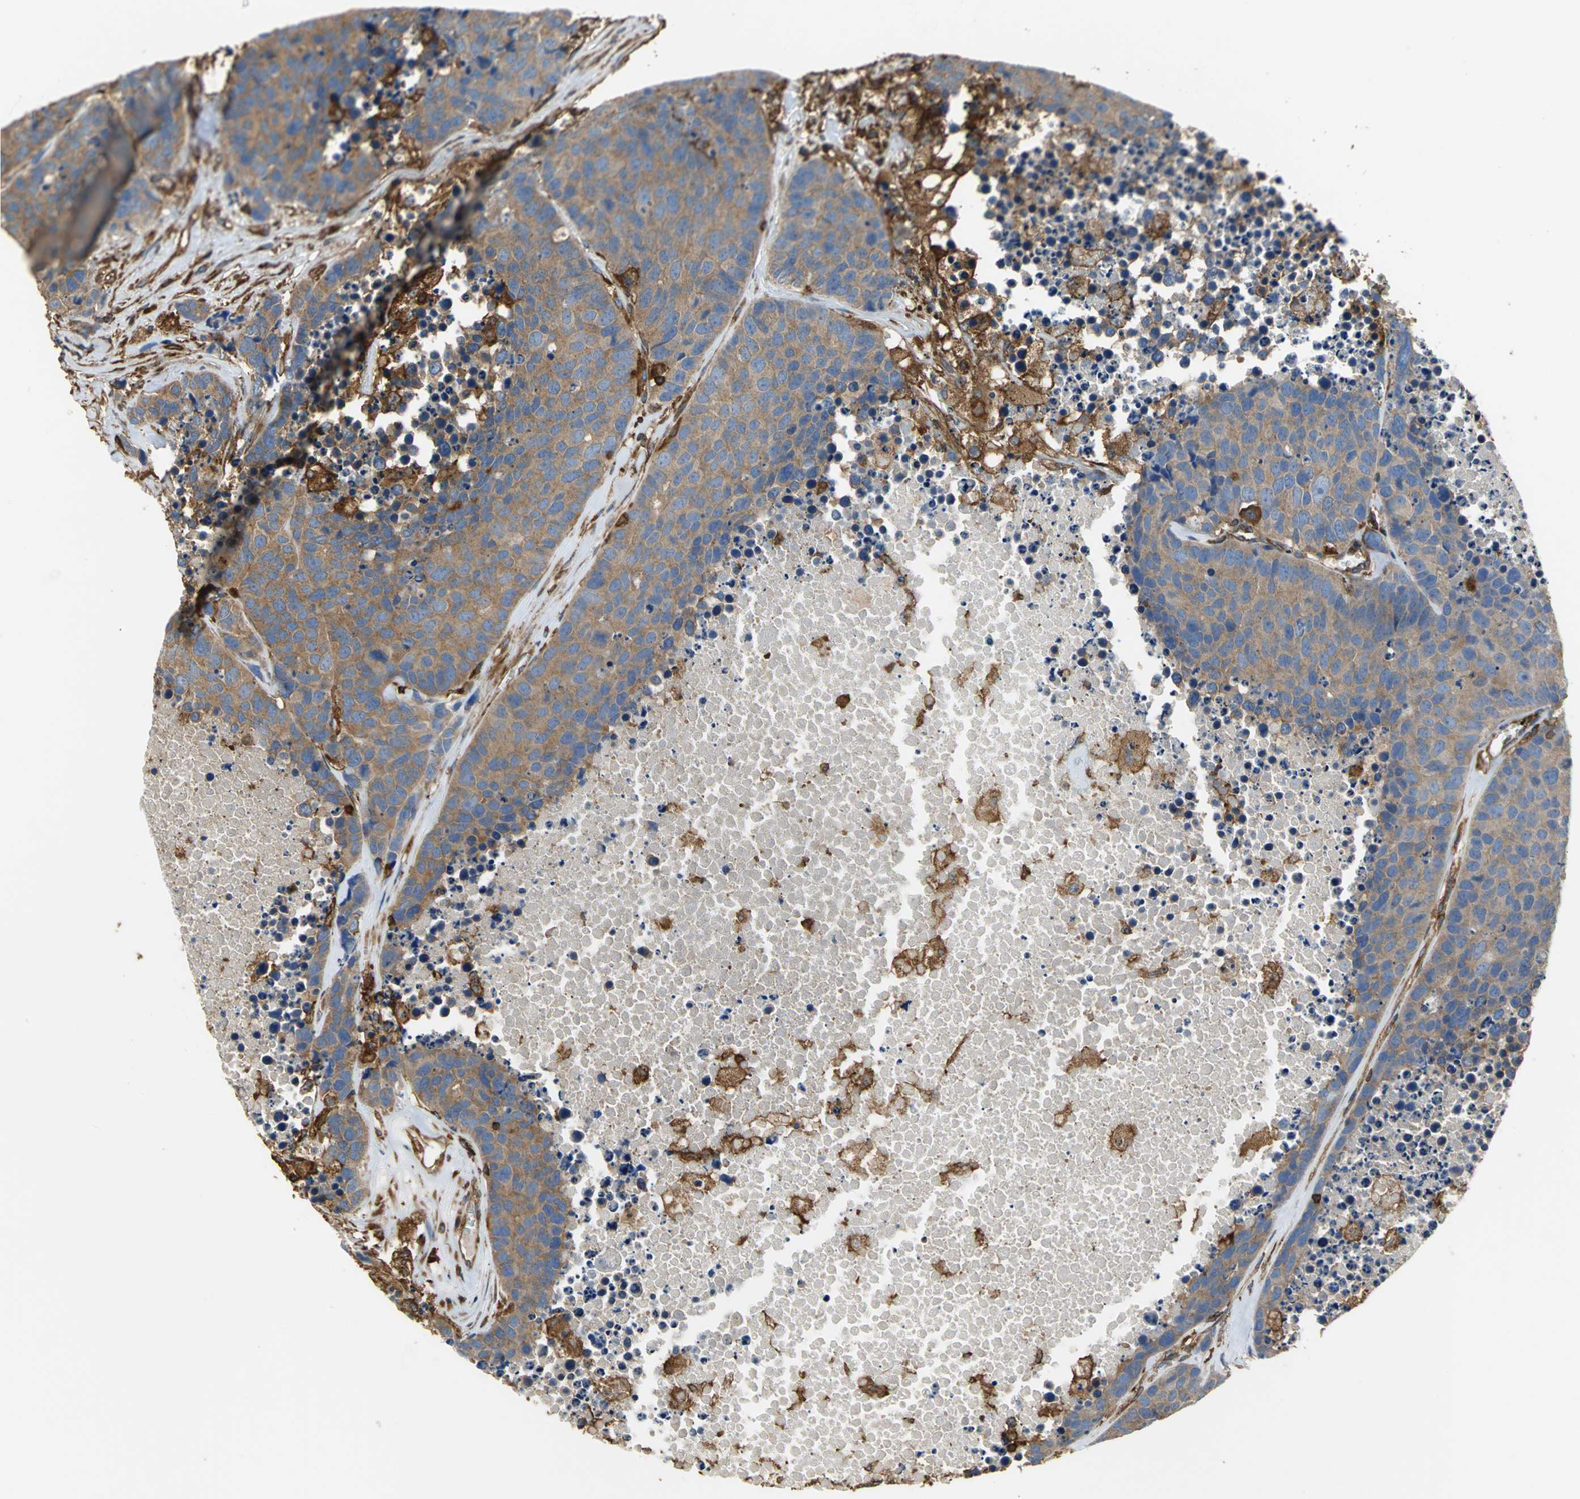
{"staining": {"intensity": "moderate", "quantity": ">75%", "location": "cytoplasmic/membranous"}, "tissue": "carcinoid", "cell_type": "Tumor cells", "image_type": "cancer", "snomed": [{"axis": "morphology", "description": "Carcinoid, malignant, NOS"}, {"axis": "topography", "description": "Lung"}], "caption": "This is an image of IHC staining of carcinoid (malignant), which shows moderate expression in the cytoplasmic/membranous of tumor cells.", "gene": "TLN1", "patient": {"sex": "male", "age": 60}}